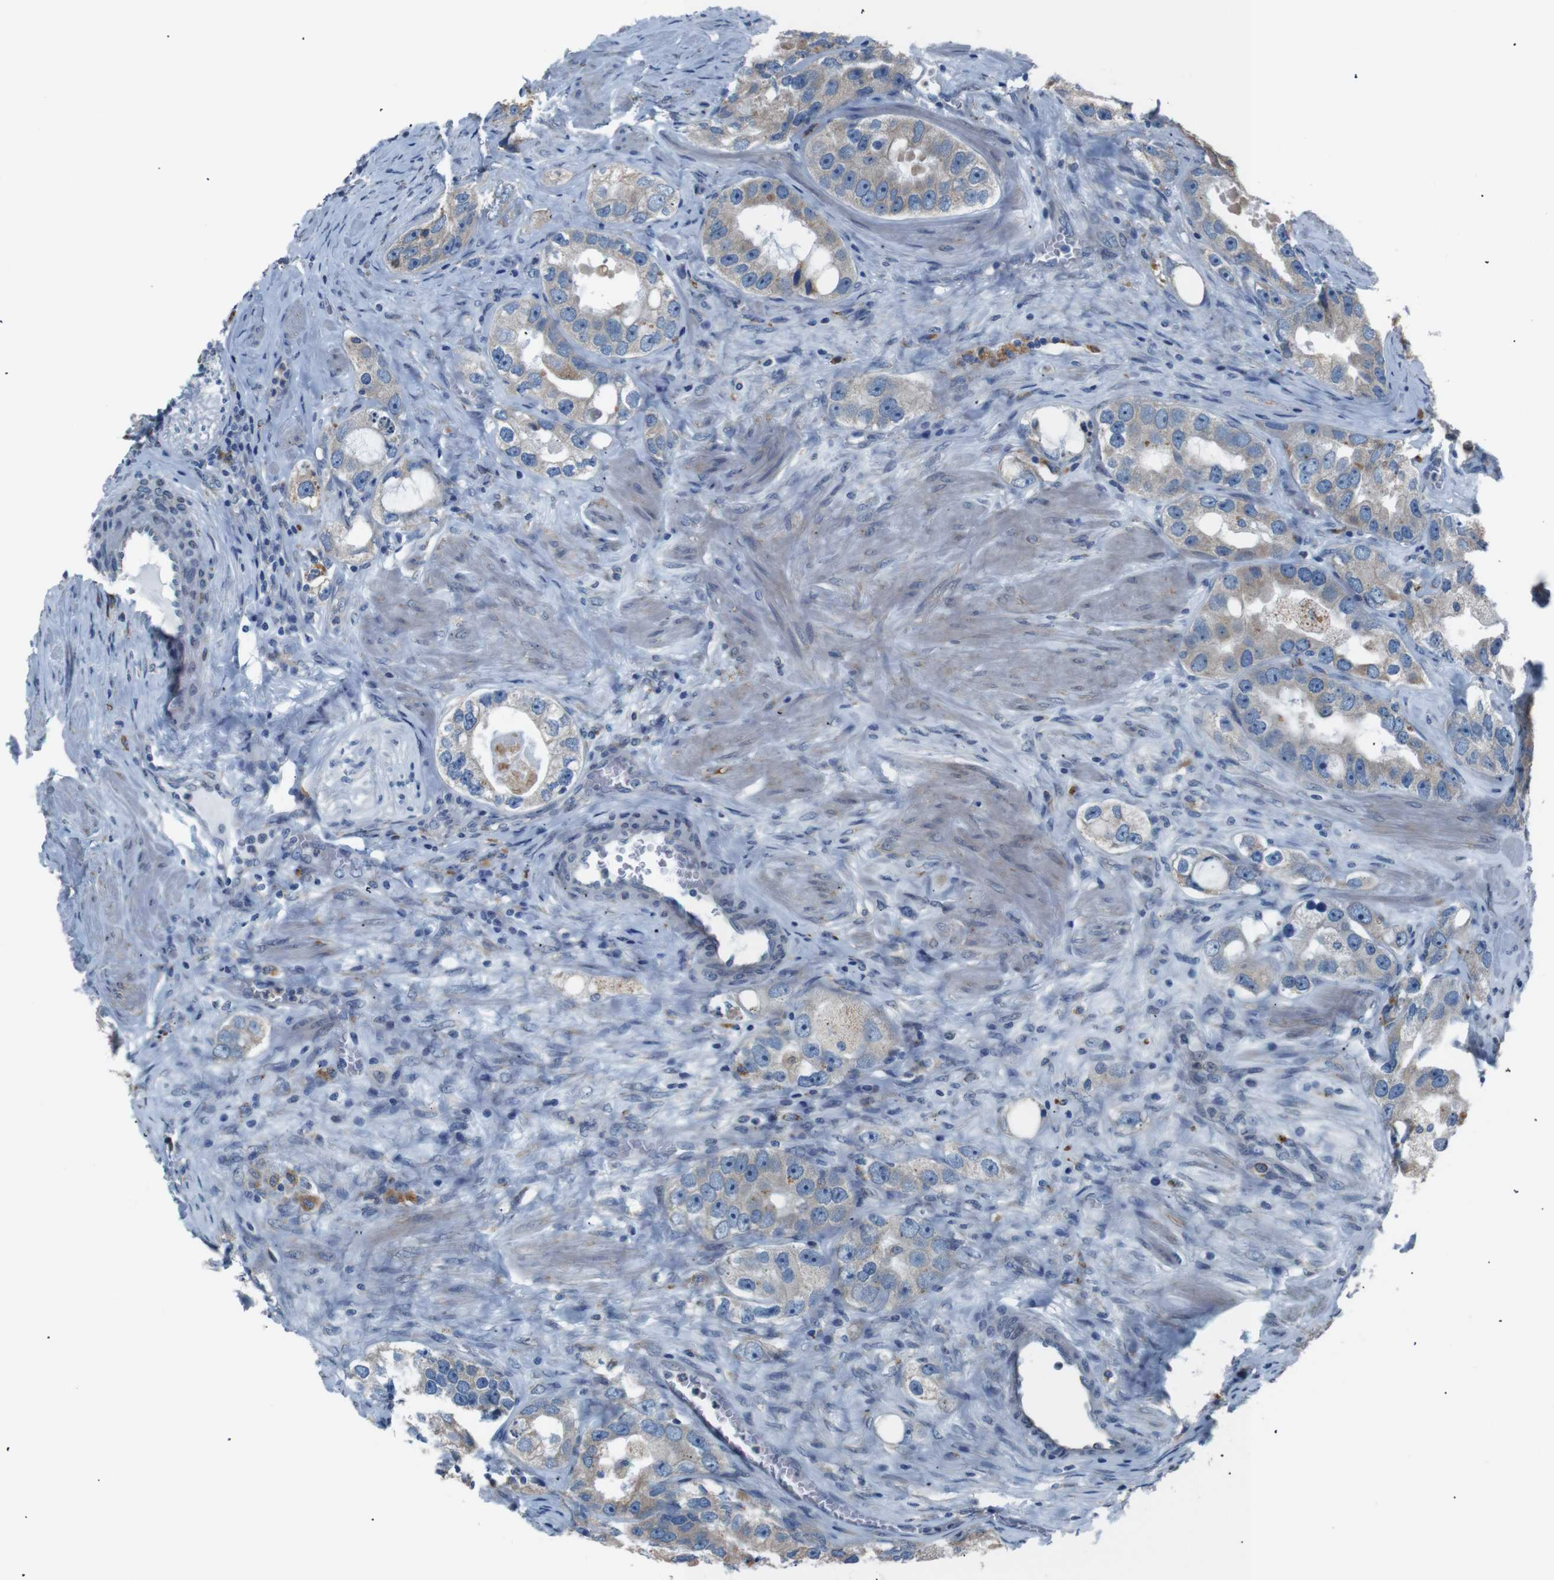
{"staining": {"intensity": "moderate", "quantity": "25%-75%", "location": "cytoplasmic/membranous"}, "tissue": "prostate cancer", "cell_type": "Tumor cells", "image_type": "cancer", "snomed": [{"axis": "morphology", "description": "Adenocarcinoma, High grade"}, {"axis": "topography", "description": "Prostate"}], "caption": "An image showing moderate cytoplasmic/membranous expression in approximately 25%-75% of tumor cells in prostate cancer, as visualized by brown immunohistochemical staining.", "gene": "SIGMAR1", "patient": {"sex": "male", "age": 63}}